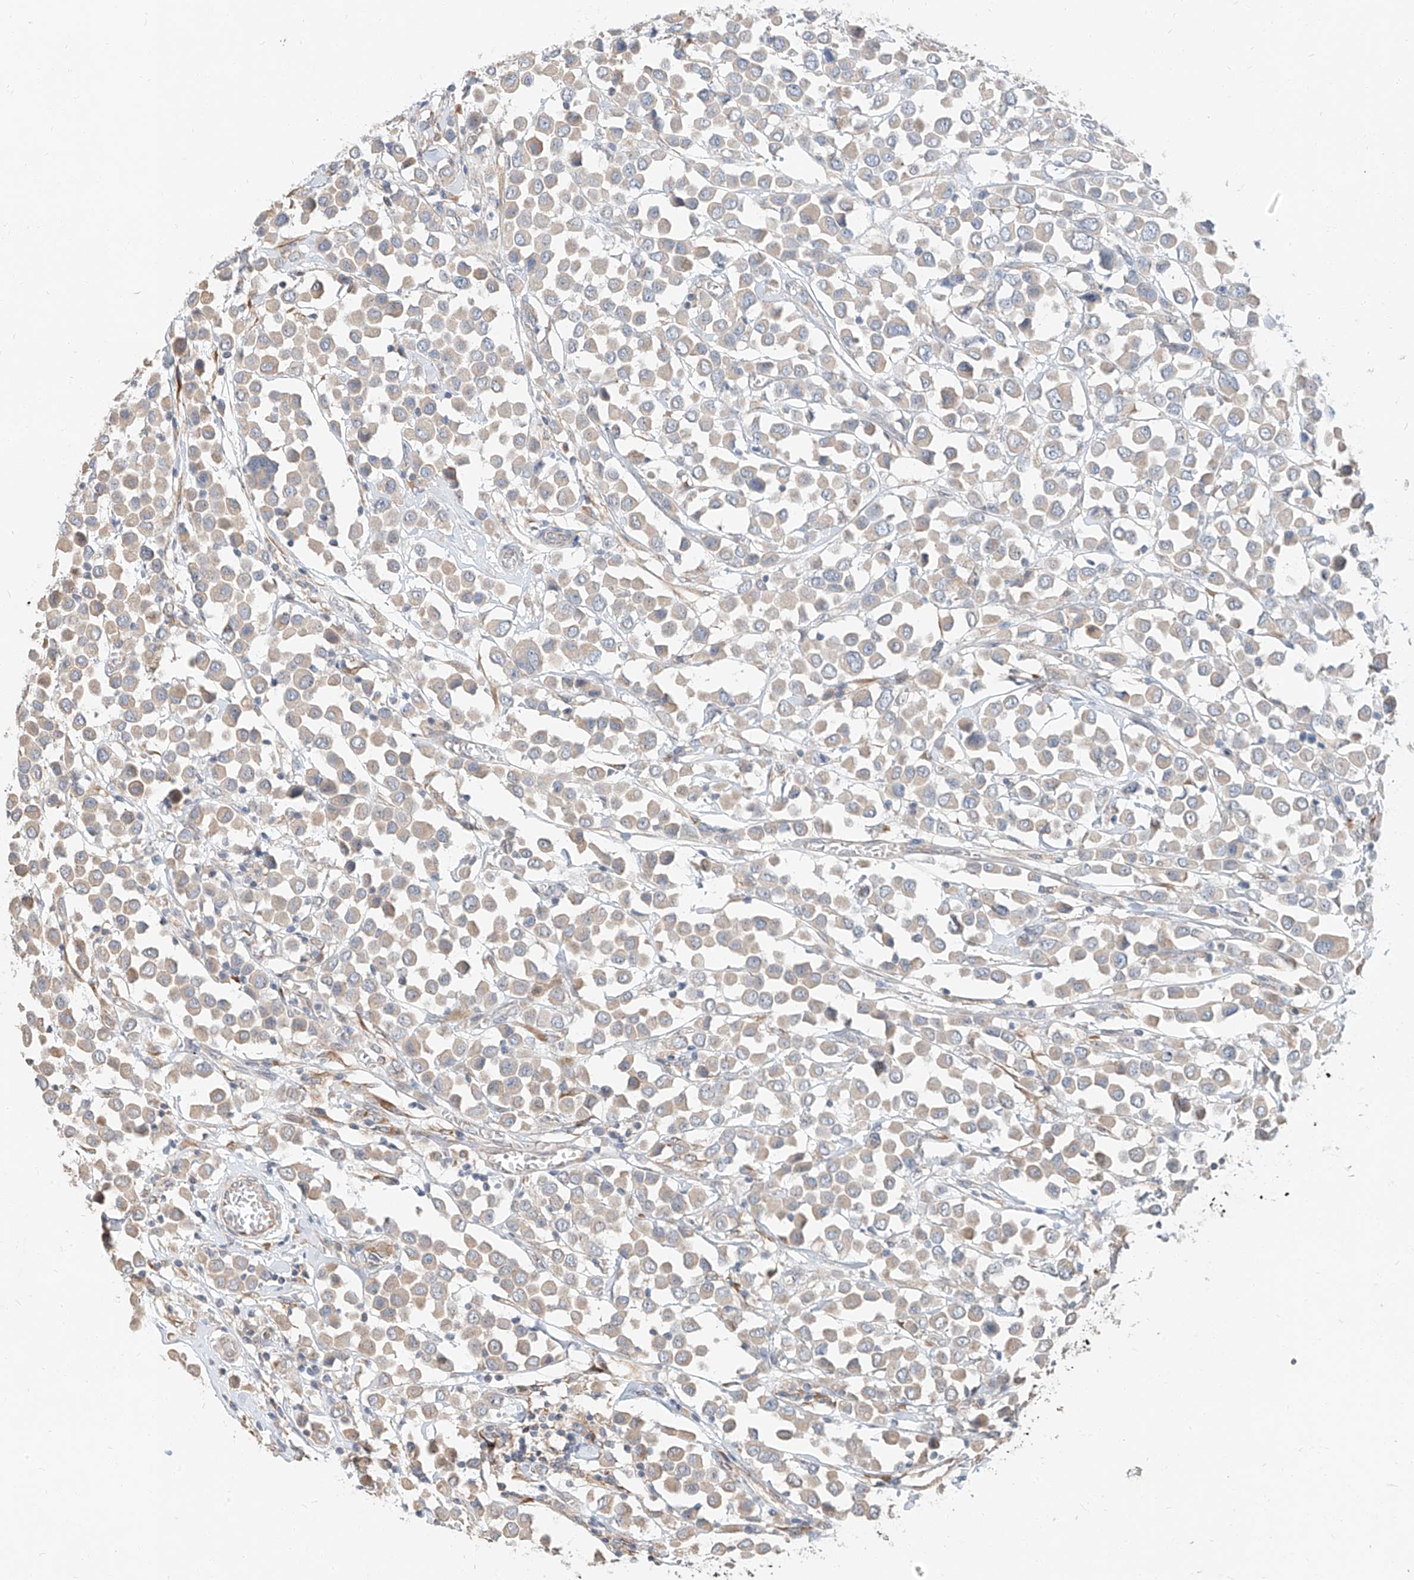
{"staining": {"intensity": "weak", "quantity": "25%-75%", "location": "cytoplasmic/membranous"}, "tissue": "breast cancer", "cell_type": "Tumor cells", "image_type": "cancer", "snomed": [{"axis": "morphology", "description": "Duct carcinoma"}, {"axis": "topography", "description": "Breast"}], "caption": "Breast cancer stained with DAB (3,3'-diaminobenzidine) IHC displays low levels of weak cytoplasmic/membranous expression in about 25%-75% of tumor cells.", "gene": "STX19", "patient": {"sex": "female", "age": 61}}